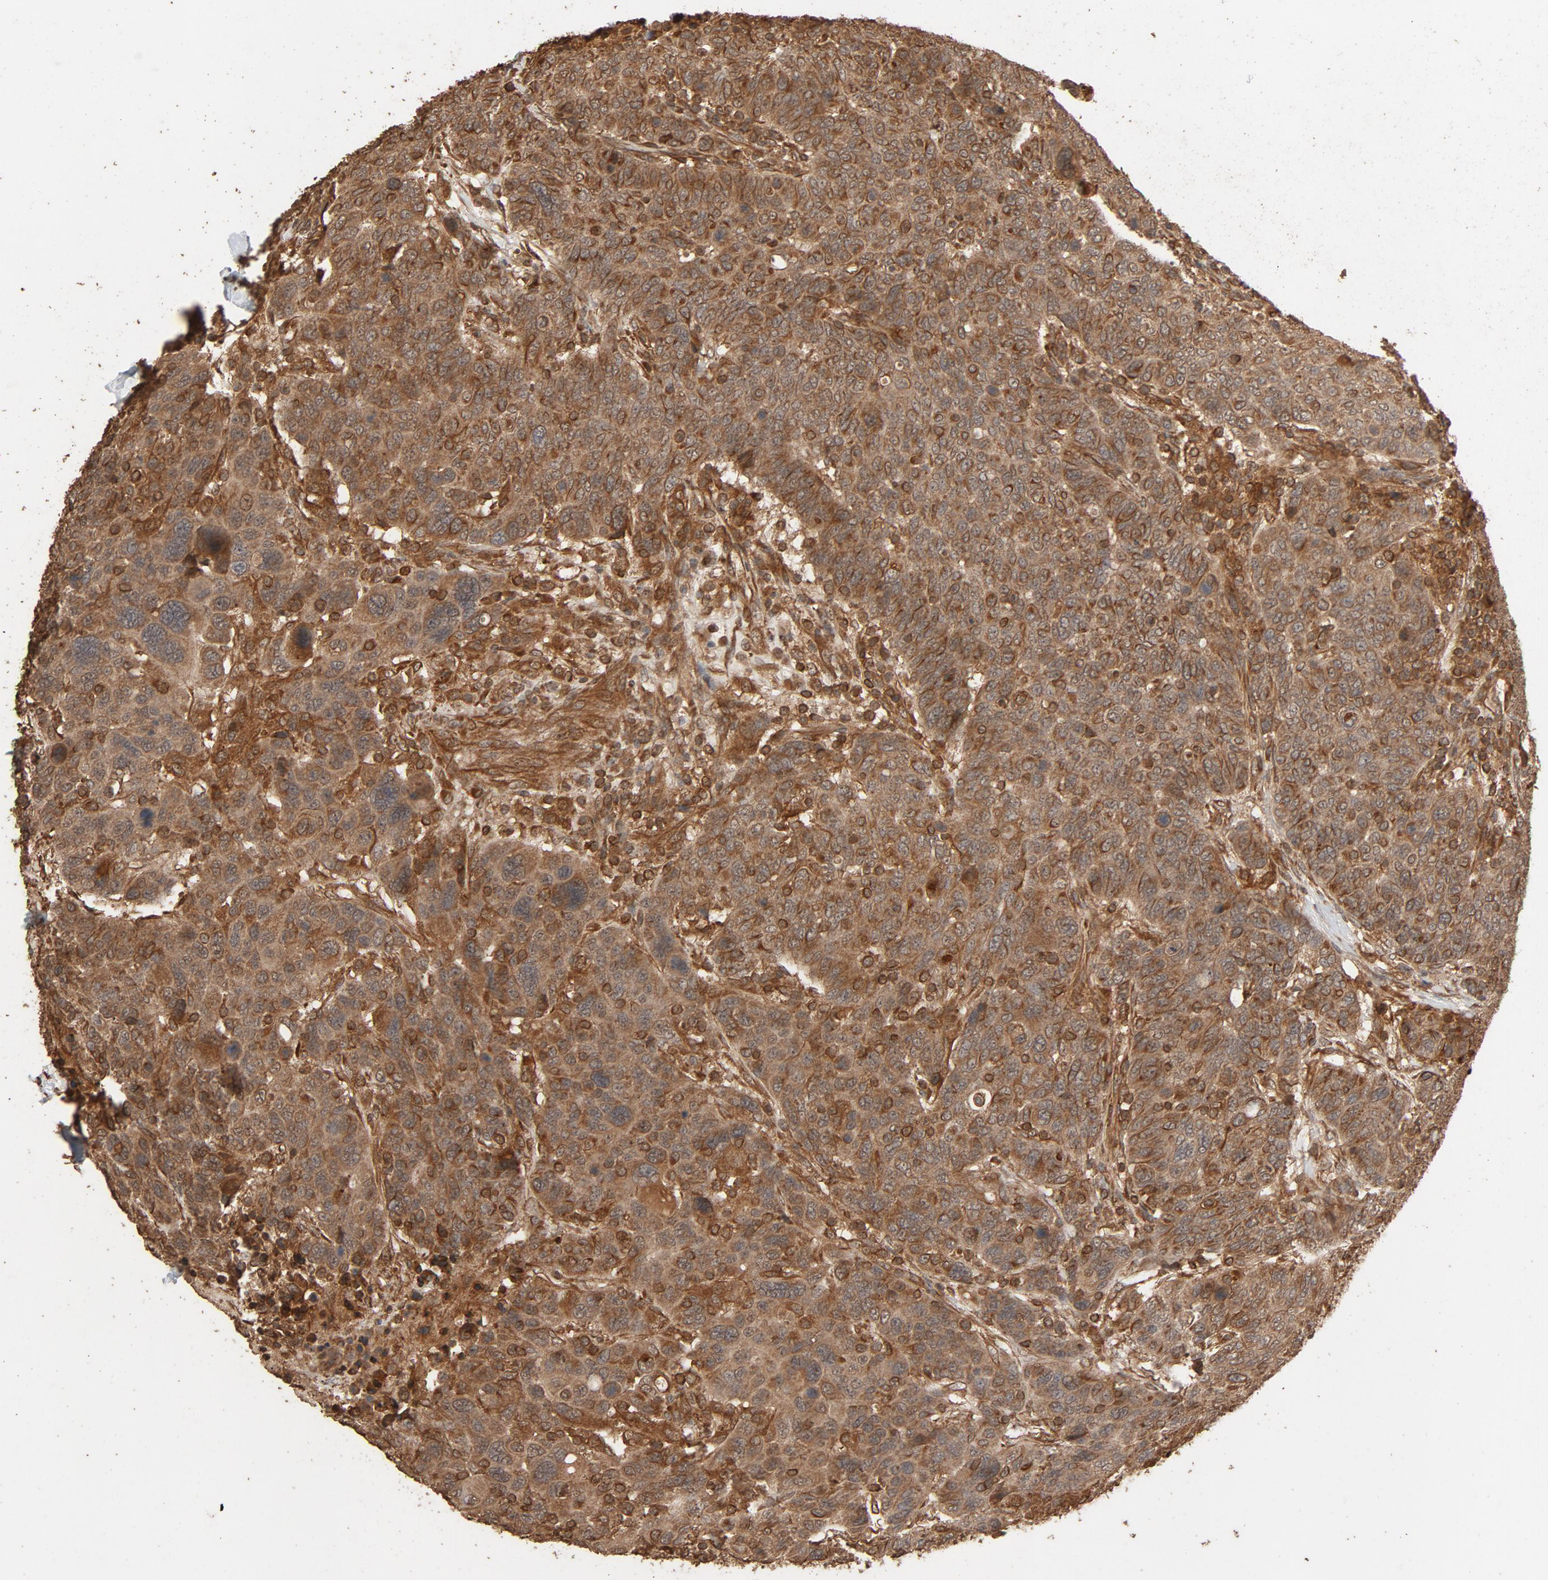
{"staining": {"intensity": "strong", "quantity": "25%-75%", "location": "cytoplasmic/membranous"}, "tissue": "breast cancer", "cell_type": "Tumor cells", "image_type": "cancer", "snomed": [{"axis": "morphology", "description": "Duct carcinoma"}, {"axis": "topography", "description": "Breast"}], "caption": "Strong cytoplasmic/membranous staining is appreciated in about 25%-75% of tumor cells in breast cancer (infiltrating ductal carcinoma).", "gene": "RPS6KA6", "patient": {"sex": "female", "age": 37}}